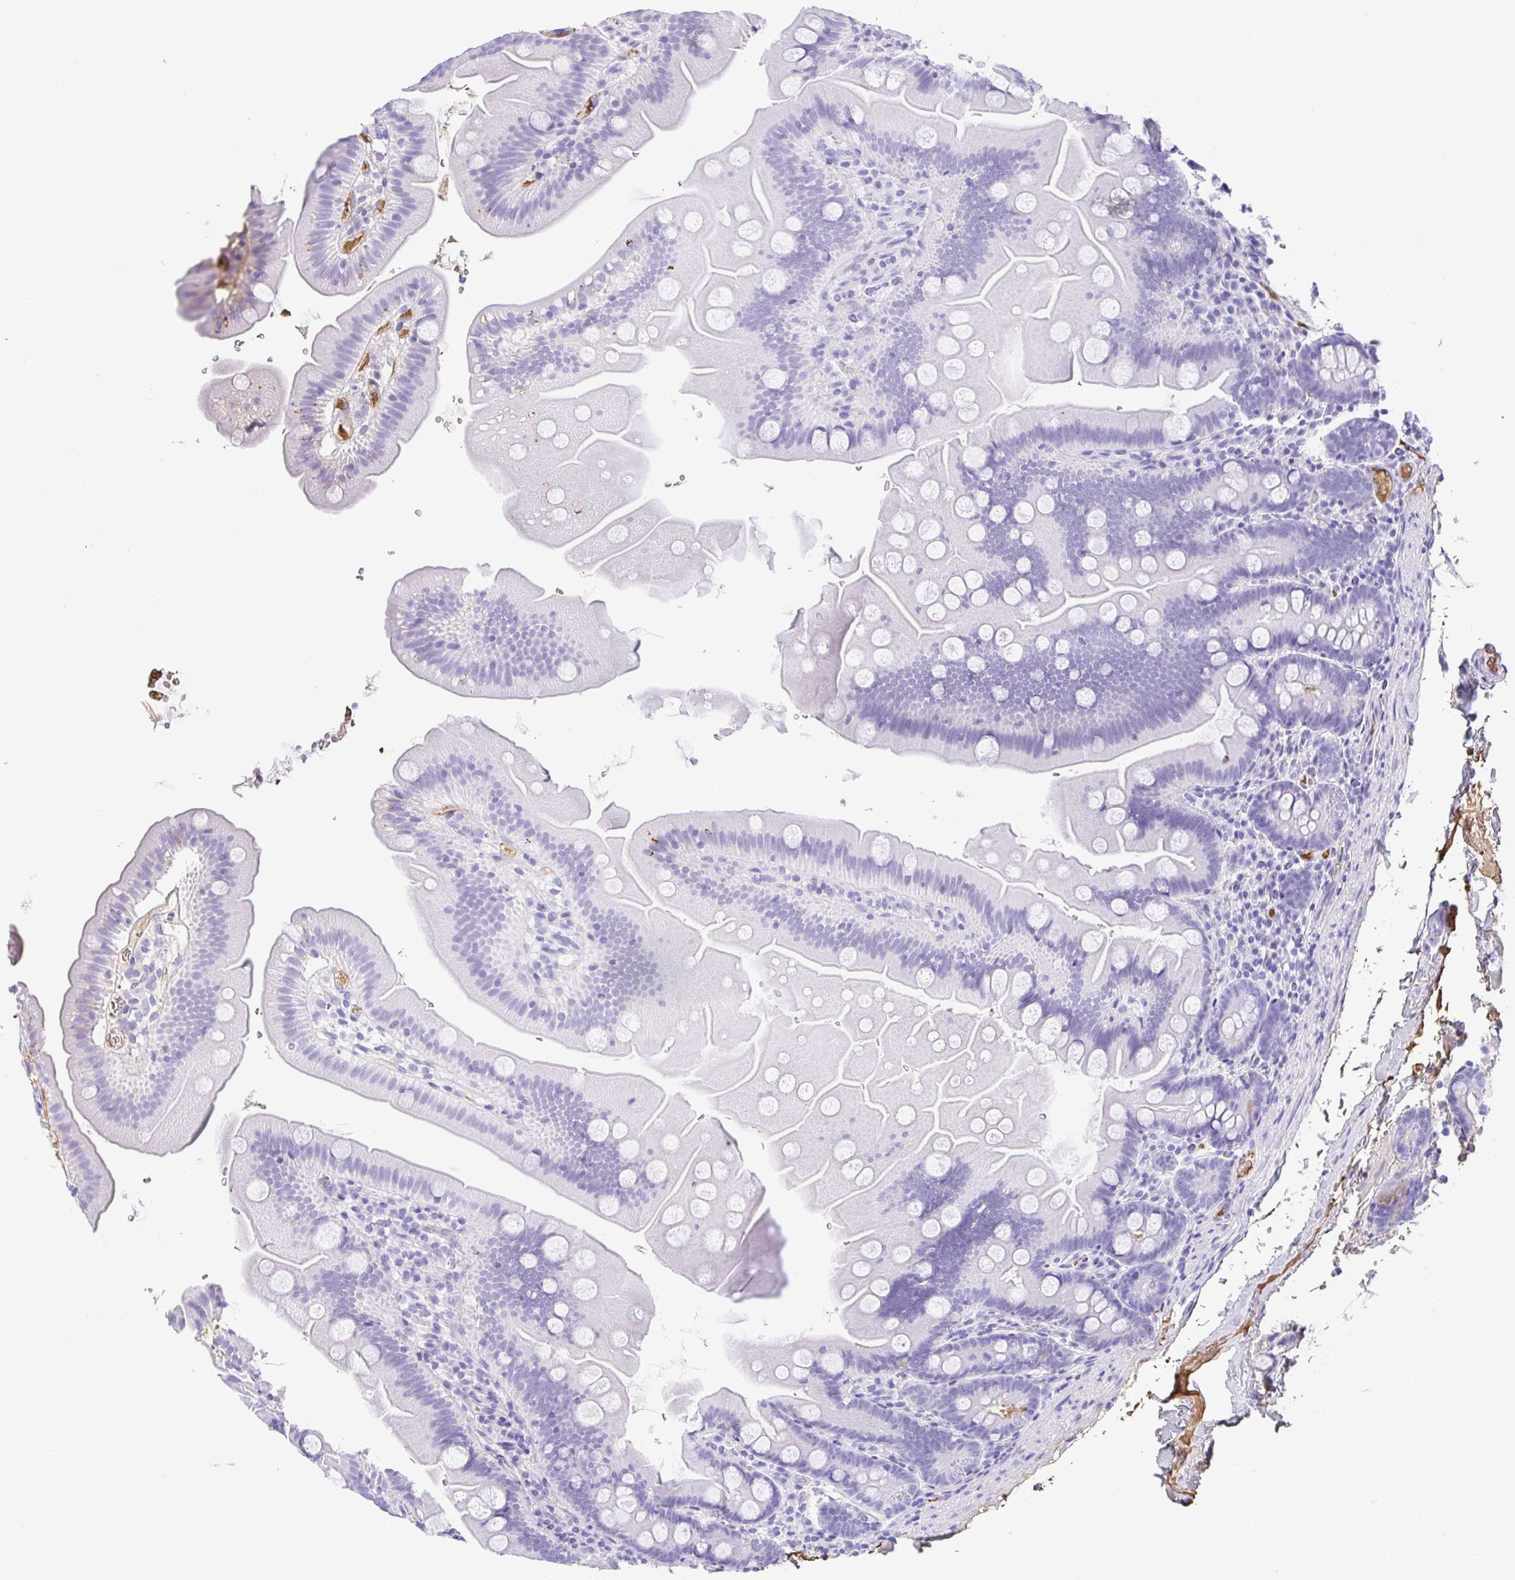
{"staining": {"intensity": "negative", "quantity": "none", "location": "none"}, "tissue": "small intestine", "cell_type": "Glandular cells", "image_type": "normal", "snomed": [{"axis": "morphology", "description": "Normal tissue, NOS"}, {"axis": "topography", "description": "Small intestine"}], "caption": "Glandular cells show no significant expression in benign small intestine. (DAB (3,3'-diaminobenzidine) immunohistochemistry, high magnification).", "gene": "HOXC12", "patient": {"sex": "female", "age": 68}}